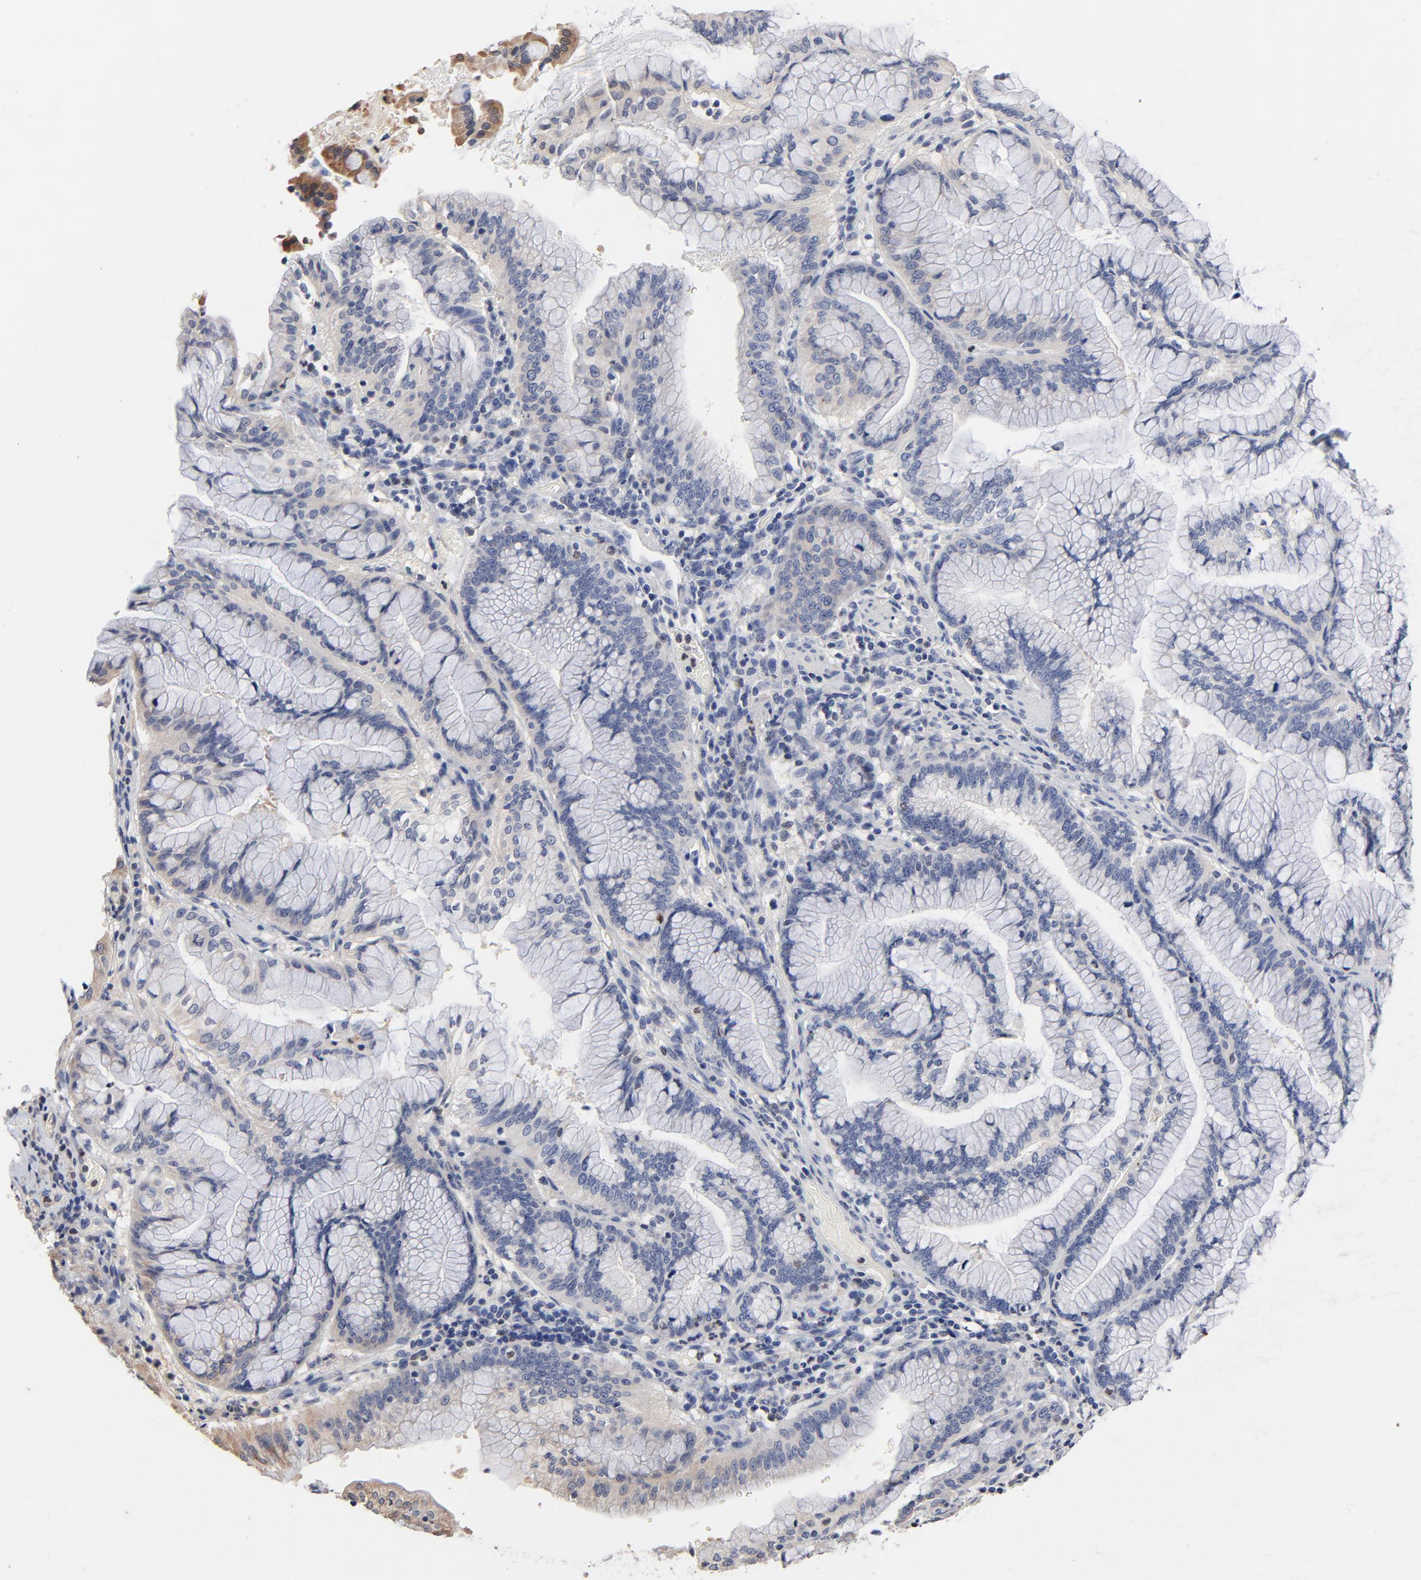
{"staining": {"intensity": "moderate", "quantity": "<25%", "location": "cytoplasmic/membranous"}, "tissue": "pancreatic cancer", "cell_type": "Tumor cells", "image_type": "cancer", "snomed": [{"axis": "morphology", "description": "Adenocarcinoma, NOS"}, {"axis": "topography", "description": "Pancreas"}], "caption": "The image displays immunohistochemical staining of adenocarcinoma (pancreatic). There is moderate cytoplasmic/membranous staining is identified in about <25% of tumor cells.", "gene": "AADAC", "patient": {"sex": "female", "age": 64}}